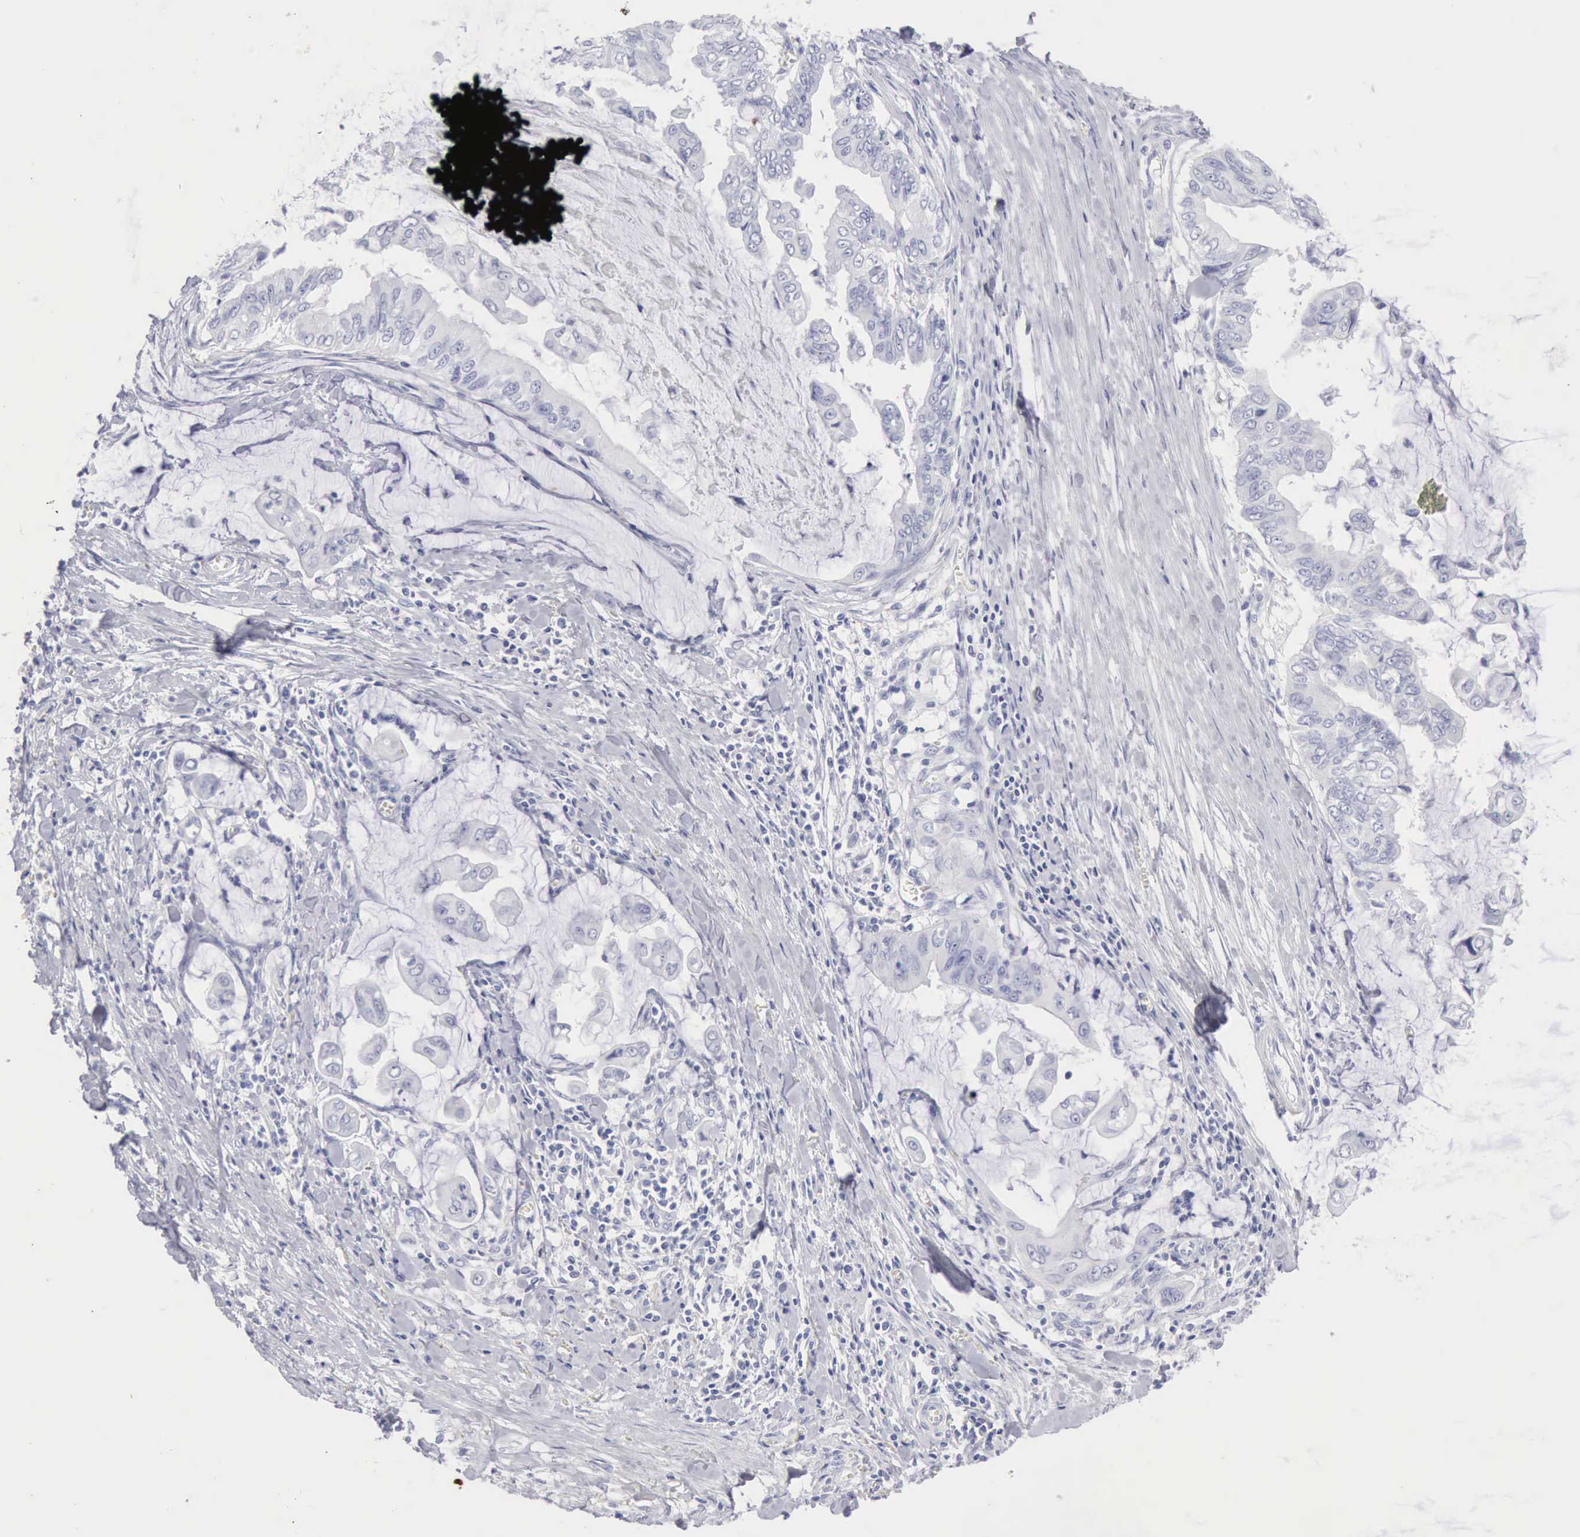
{"staining": {"intensity": "negative", "quantity": "none", "location": "none"}, "tissue": "stomach cancer", "cell_type": "Tumor cells", "image_type": "cancer", "snomed": [{"axis": "morphology", "description": "Adenocarcinoma, NOS"}, {"axis": "topography", "description": "Stomach, upper"}], "caption": "DAB (3,3'-diaminobenzidine) immunohistochemical staining of stomach cancer shows no significant staining in tumor cells.", "gene": "KRT10", "patient": {"sex": "male", "age": 80}}